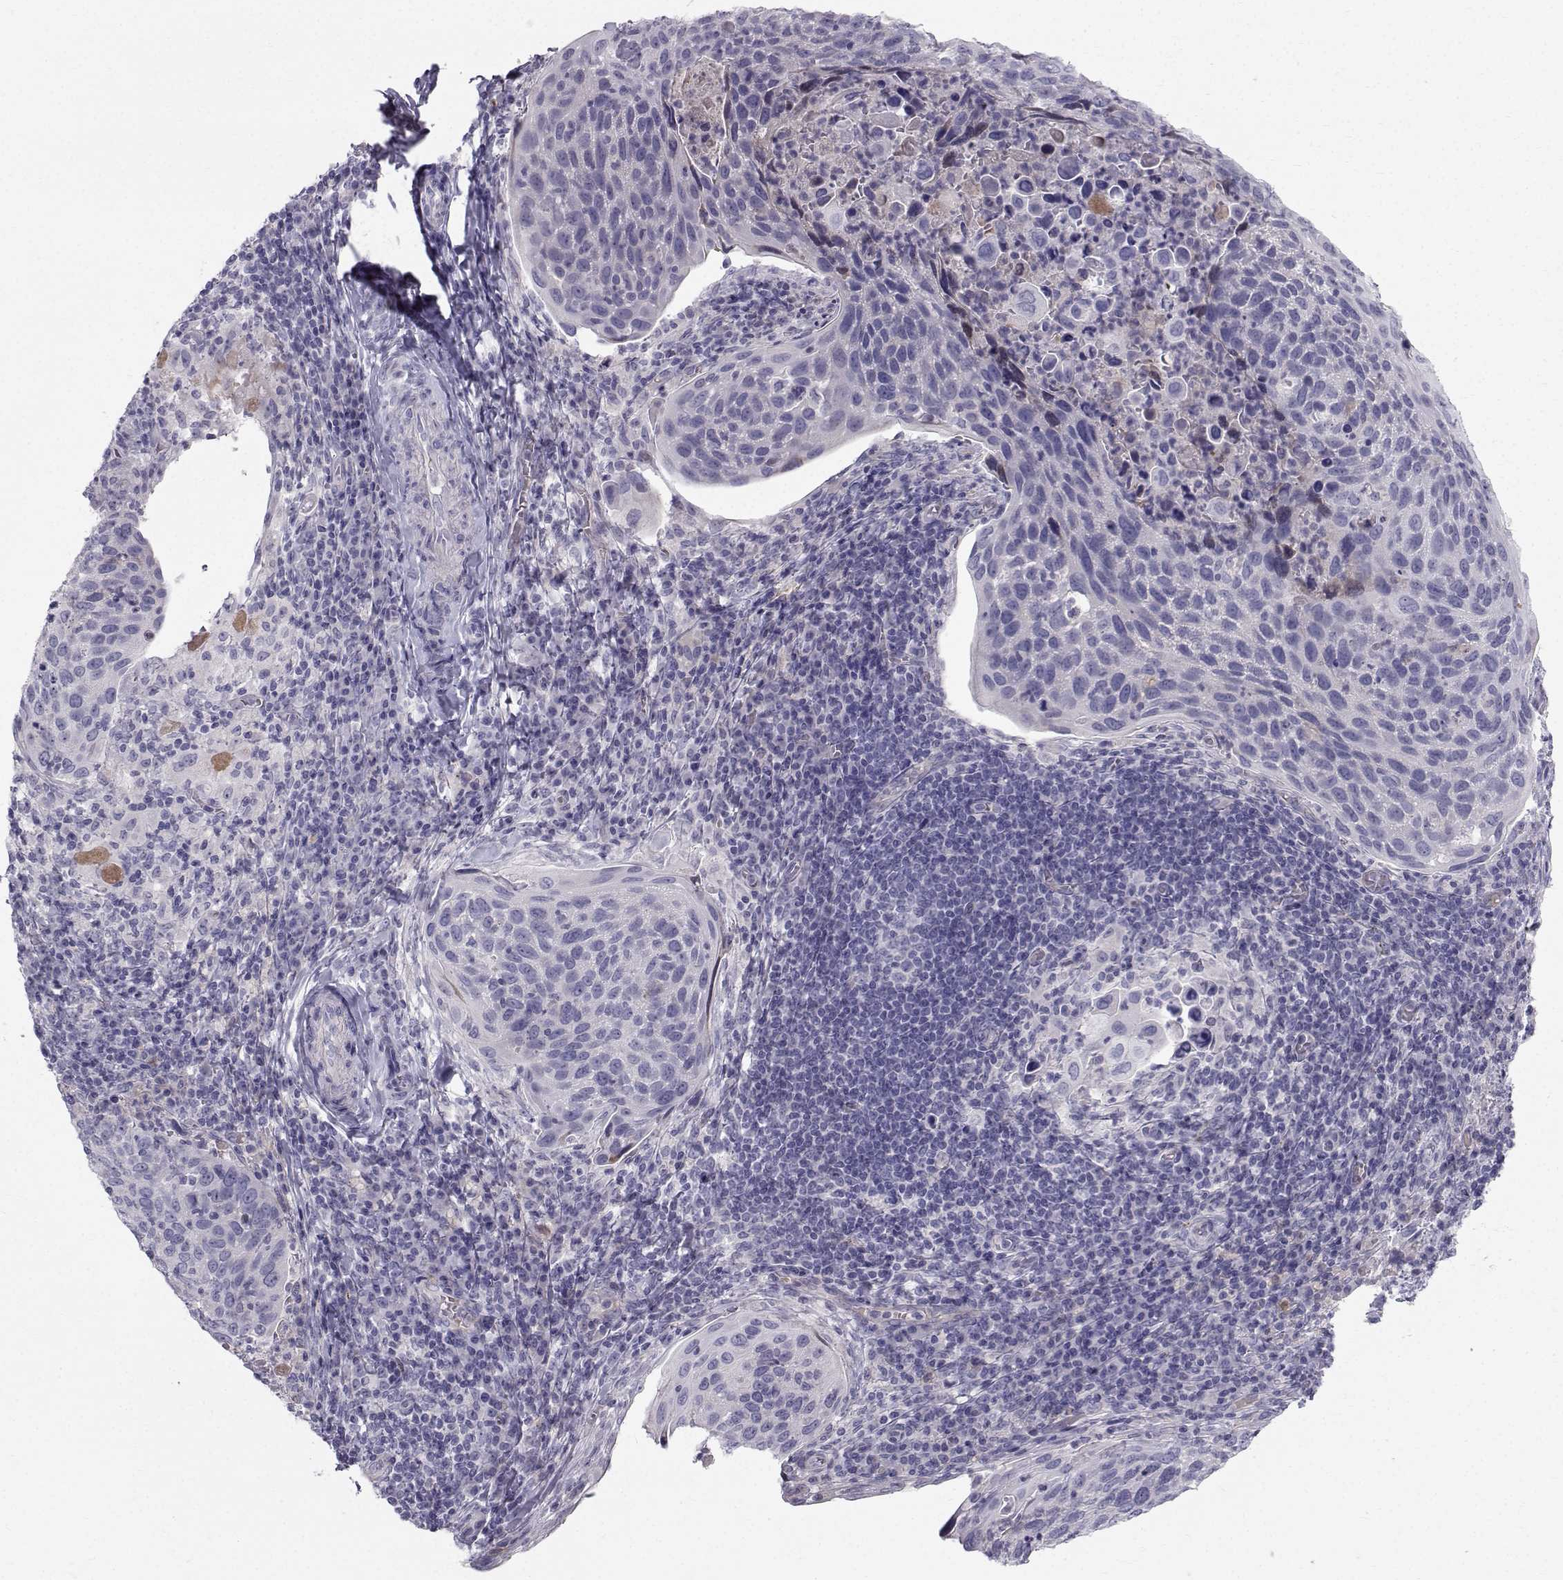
{"staining": {"intensity": "negative", "quantity": "none", "location": "none"}, "tissue": "cervical cancer", "cell_type": "Tumor cells", "image_type": "cancer", "snomed": [{"axis": "morphology", "description": "Squamous cell carcinoma, NOS"}, {"axis": "topography", "description": "Cervix"}], "caption": "Image shows no significant protein positivity in tumor cells of cervical cancer (squamous cell carcinoma).", "gene": "CALCR", "patient": {"sex": "female", "age": 54}}